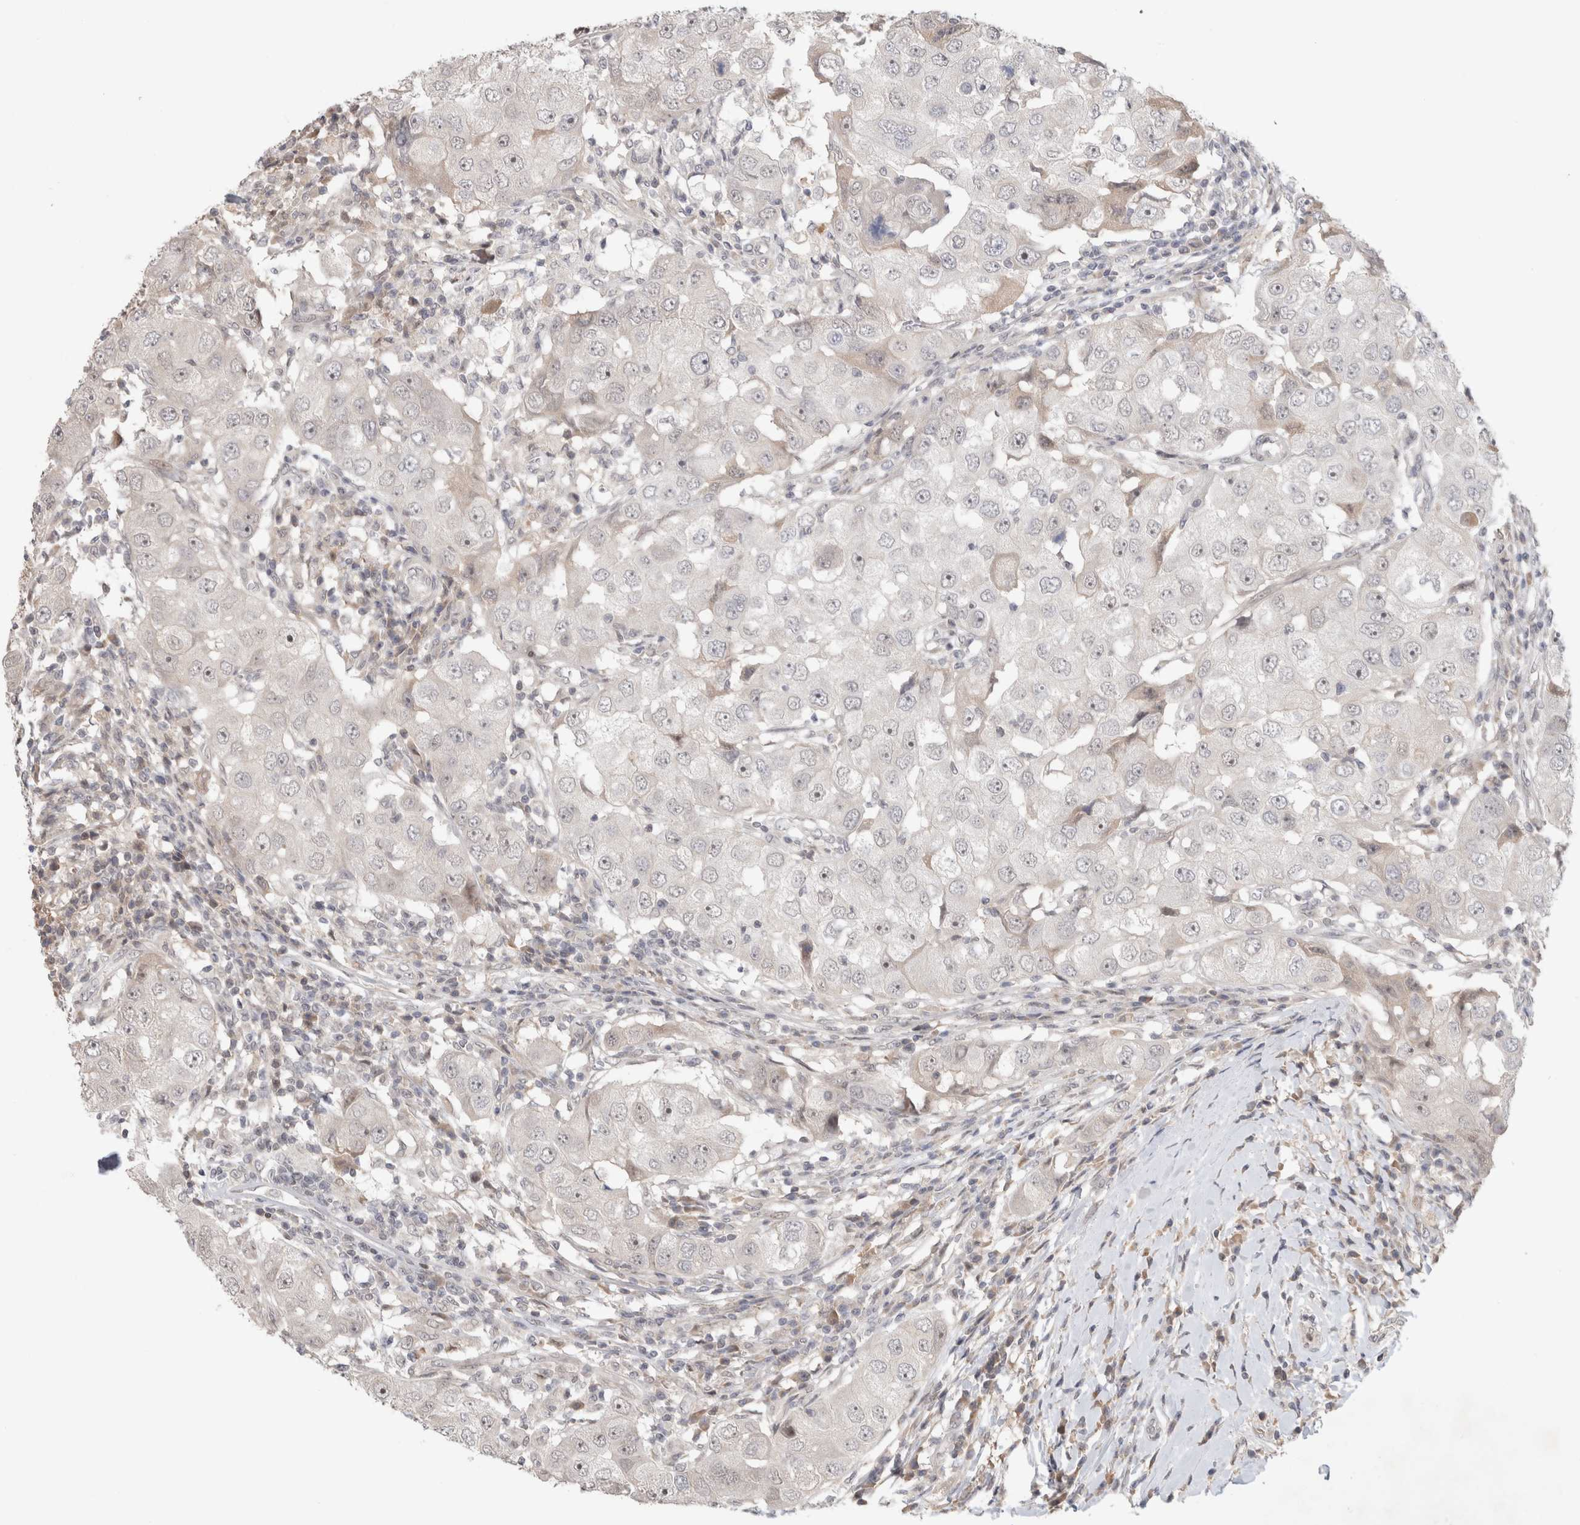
{"staining": {"intensity": "weak", "quantity": "<25%", "location": "nuclear"}, "tissue": "breast cancer", "cell_type": "Tumor cells", "image_type": "cancer", "snomed": [{"axis": "morphology", "description": "Duct carcinoma"}, {"axis": "topography", "description": "Breast"}], "caption": "High power microscopy photomicrograph of an immunohistochemistry (IHC) histopathology image of breast cancer, revealing no significant expression in tumor cells.", "gene": "SYDE2", "patient": {"sex": "female", "age": 27}}